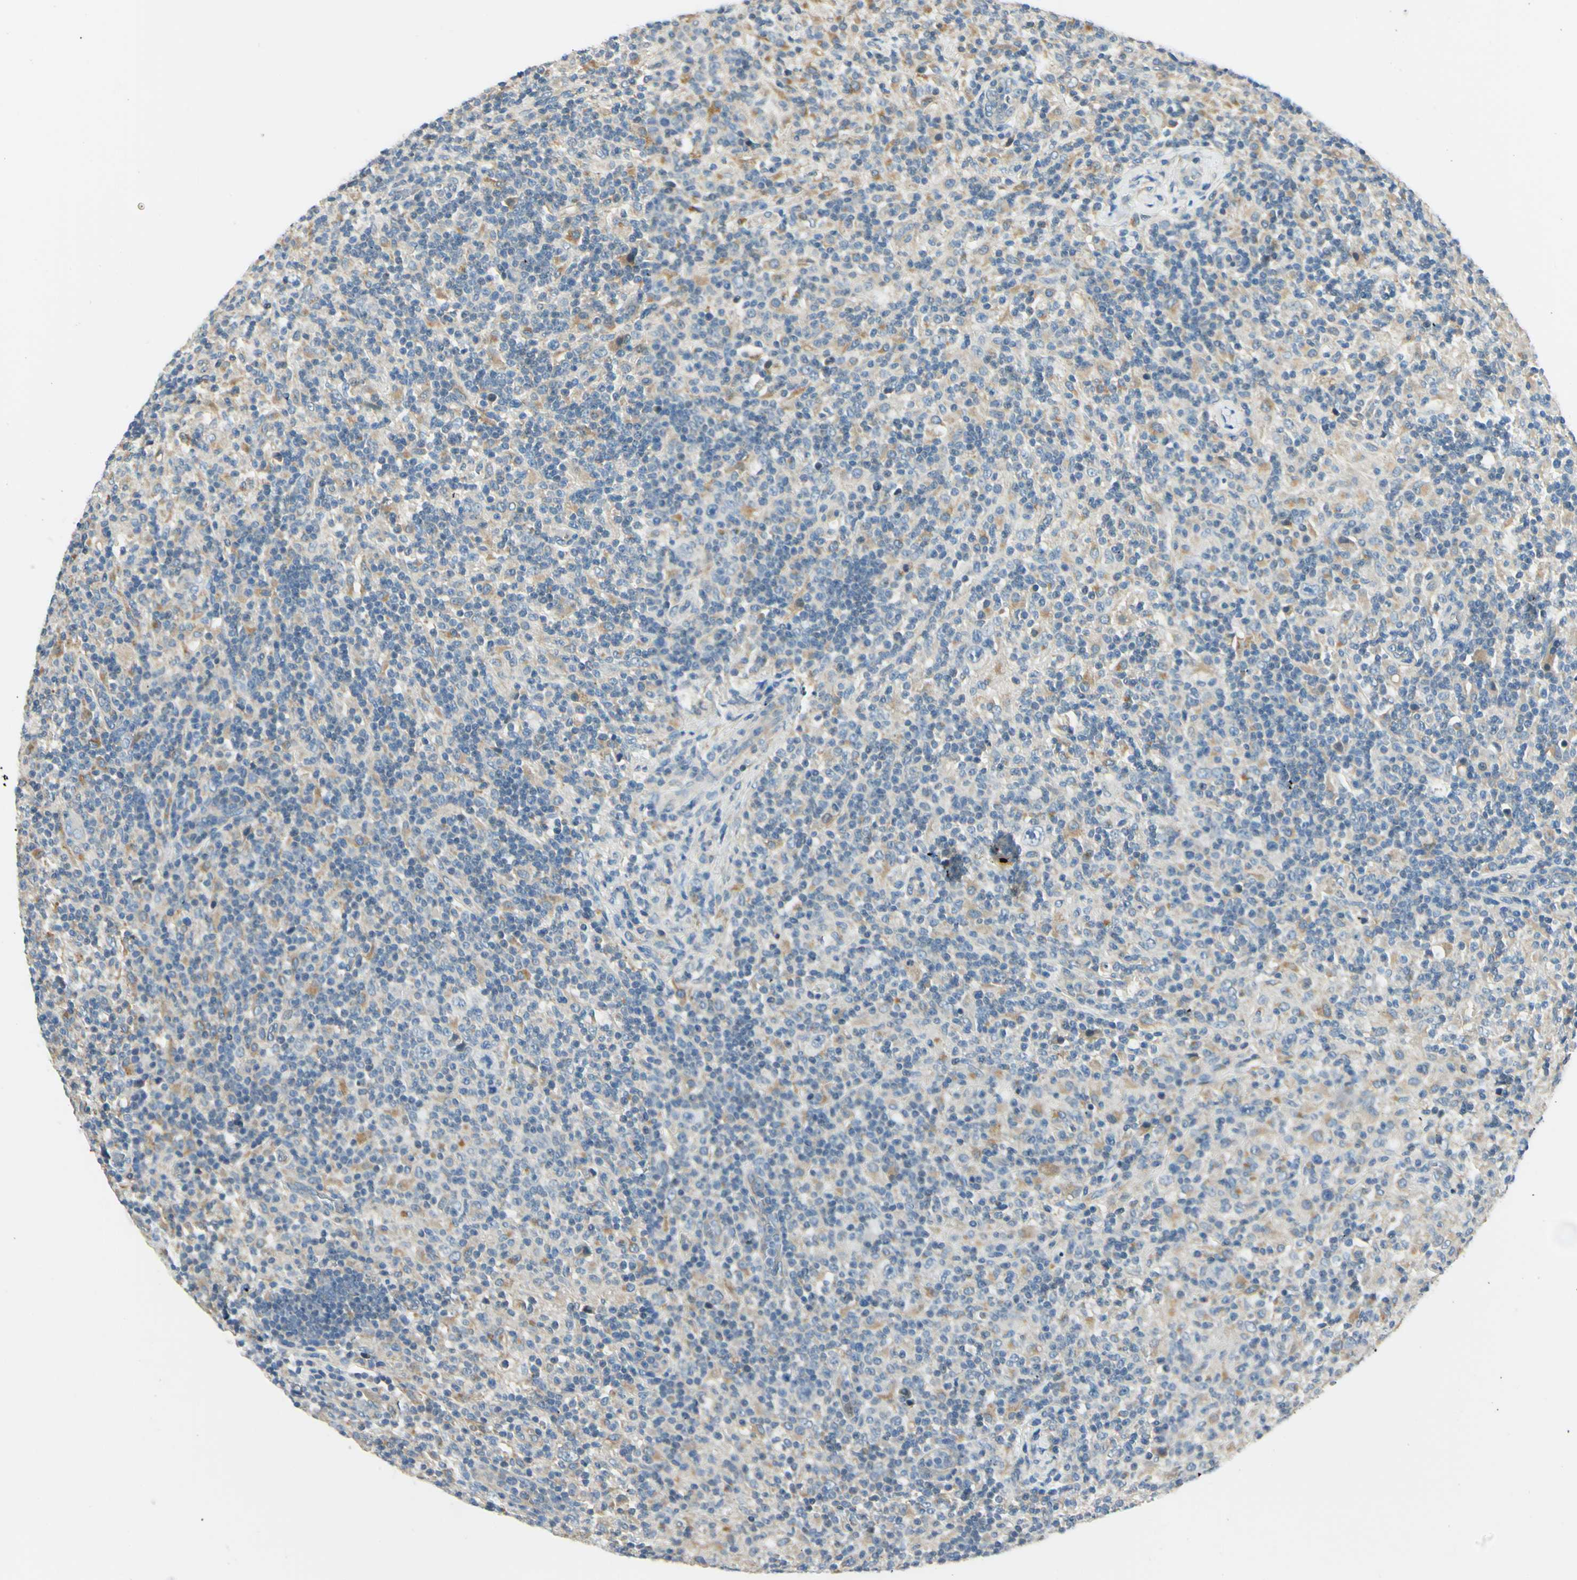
{"staining": {"intensity": "negative", "quantity": "none", "location": "none"}, "tissue": "lymphoma", "cell_type": "Tumor cells", "image_type": "cancer", "snomed": [{"axis": "morphology", "description": "Hodgkin's disease, NOS"}, {"axis": "topography", "description": "Lymph node"}], "caption": "IHC histopathology image of human Hodgkin's disease stained for a protein (brown), which reveals no positivity in tumor cells.", "gene": "LAMA3", "patient": {"sex": "male", "age": 70}}